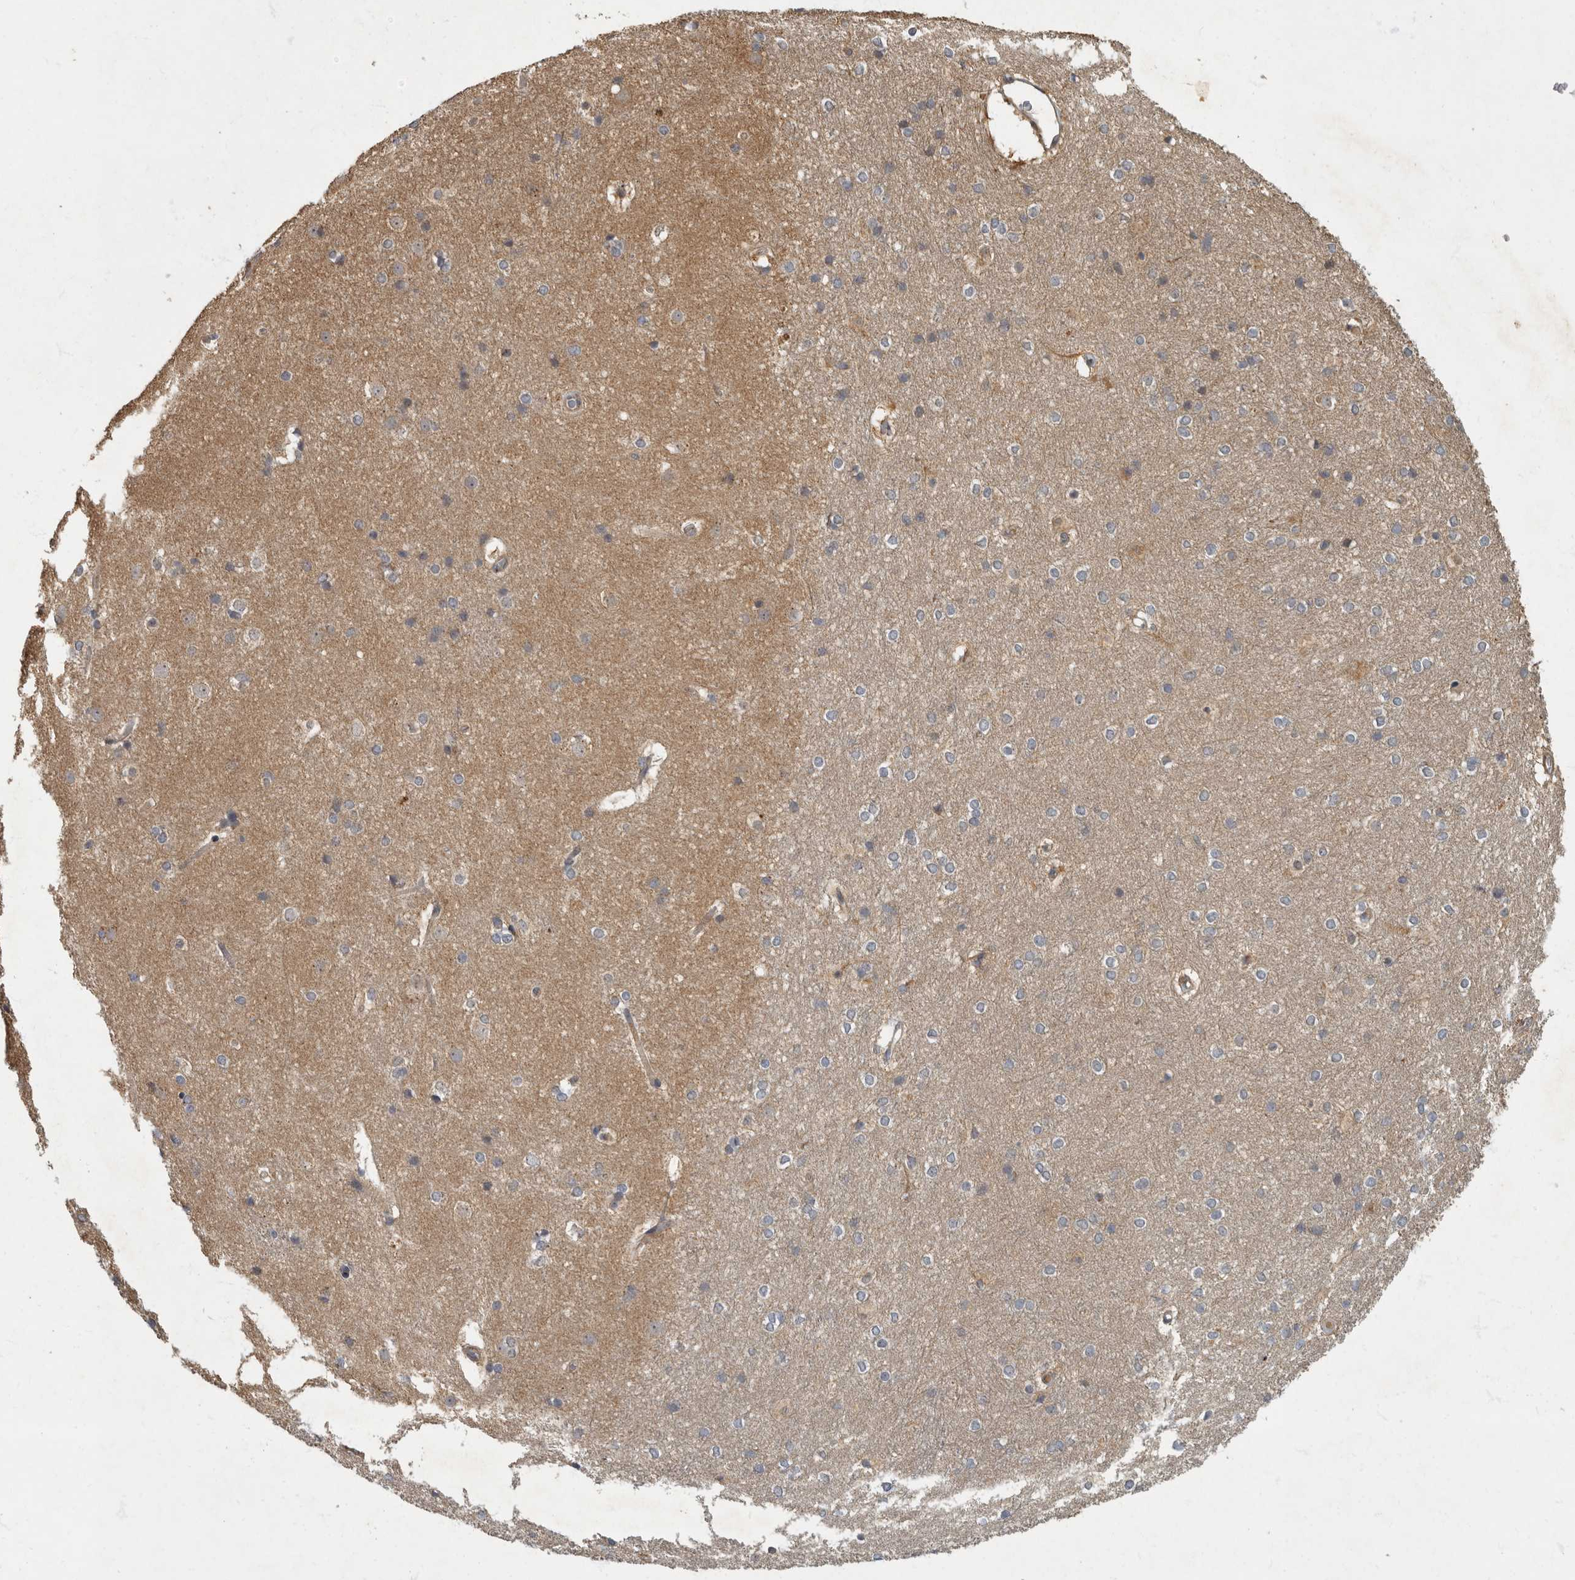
{"staining": {"intensity": "weak", "quantity": "25%-75%", "location": "cytoplasmic/membranous"}, "tissue": "caudate", "cell_type": "Glial cells", "image_type": "normal", "snomed": [{"axis": "morphology", "description": "Normal tissue, NOS"}, {"axis": "topography", "description": "Lateral ventricle wall"}], "caption": "A micrograph of human caudate stained for a protein shows weak cytoplasmic/membranous brown staining in glial cells. Nuclei are stained in blue.", "gene": "IQCK", "patient": {"sex": "female", "age": 19}}